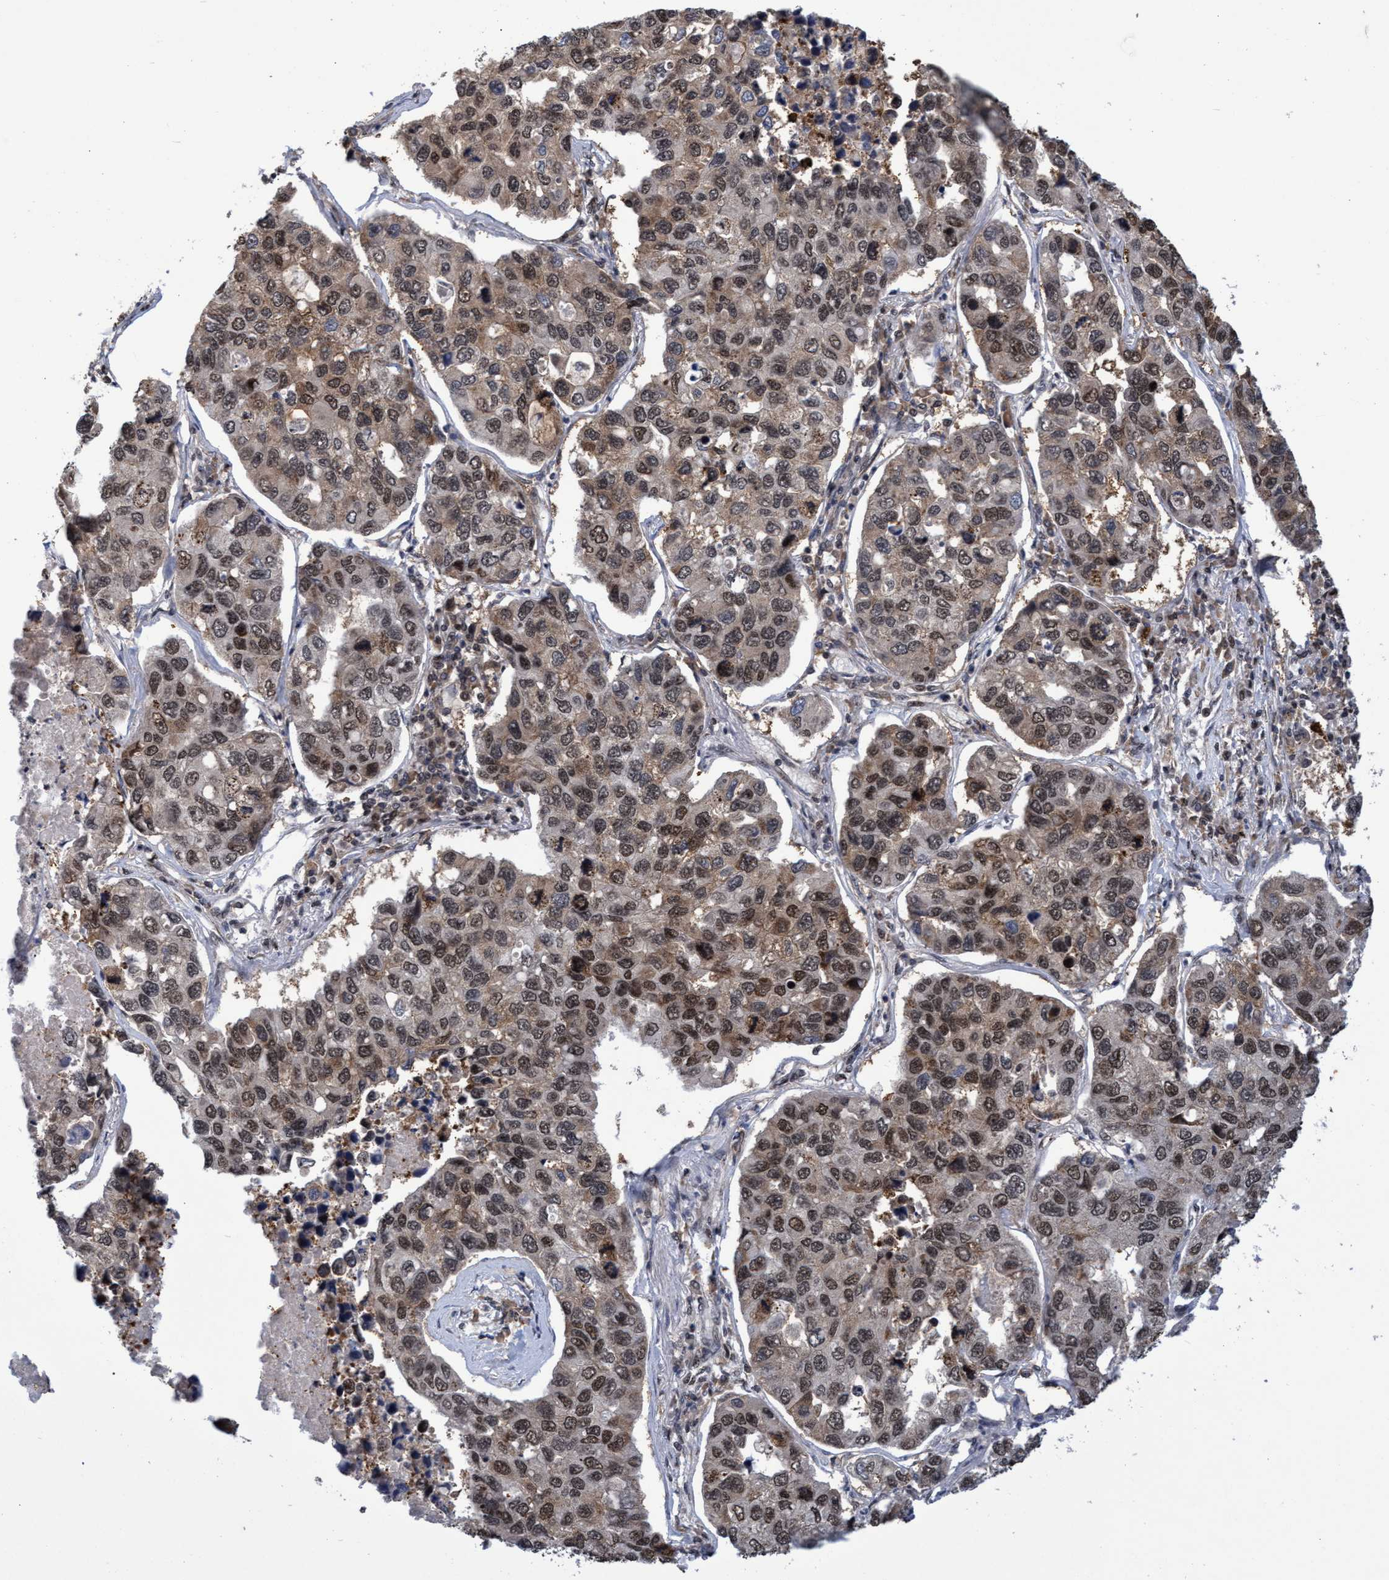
{"staining": {"intensity": "moderate", "quantity": ">75%", "location": "cytoplasmic/membranous,nuclear"}, "tissue": "lung cancer", "cell_type": "Tumor cells", "image_type": "cancer", "snomed": [{"axis": "morphology", "description": "Adenocarcinoma, NOS"}, {"axis": "topography", "description": "Lung"}], "caption": "Moderate cytoplasmic/membranous and nuclear positivity for a protein is present in approximately >75% of tumor cells of lung cancer (adenocarcinoma) using immunohistochemistry.", "gene": "GTF2F1", "patient": {"sex": "male", "age": 64}}